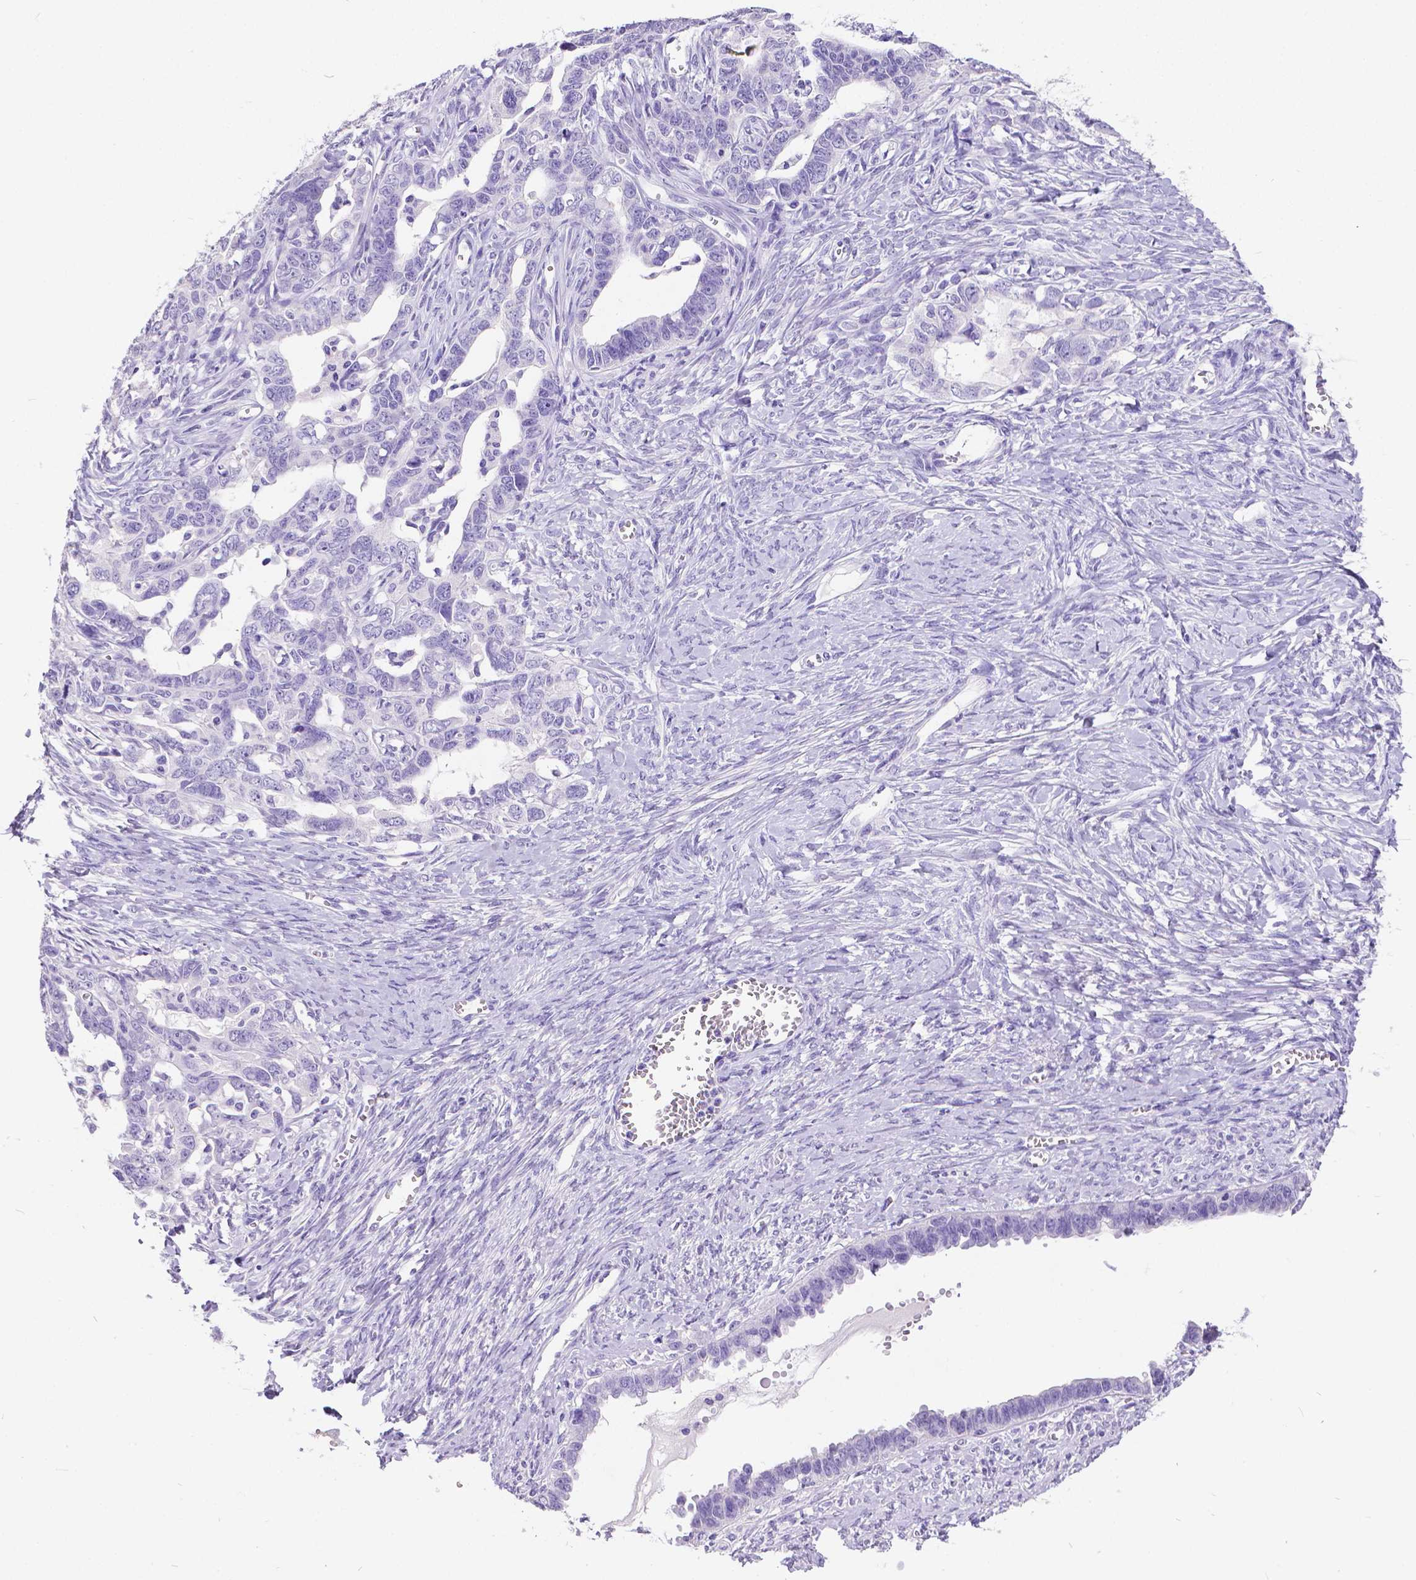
{"staining": {"intensity": "negative", "quantity": "none", "location": "none"}, "tissue": "ovarian cancer", "cell_type": "Tumor cells", "image_type": "cancer", "snomed": [{"axis": "morphology", "description": "Cystadenocarcinoma, serous, NOS"}, {"axis": "topography", "description": "Ovary"}], "caption": "The micrograph reveals no staining of tumor cells in ovarian serous cystadenocarcinoma.", "gene": "SATB2", "patient": {"sex": "female", "age": 69}}